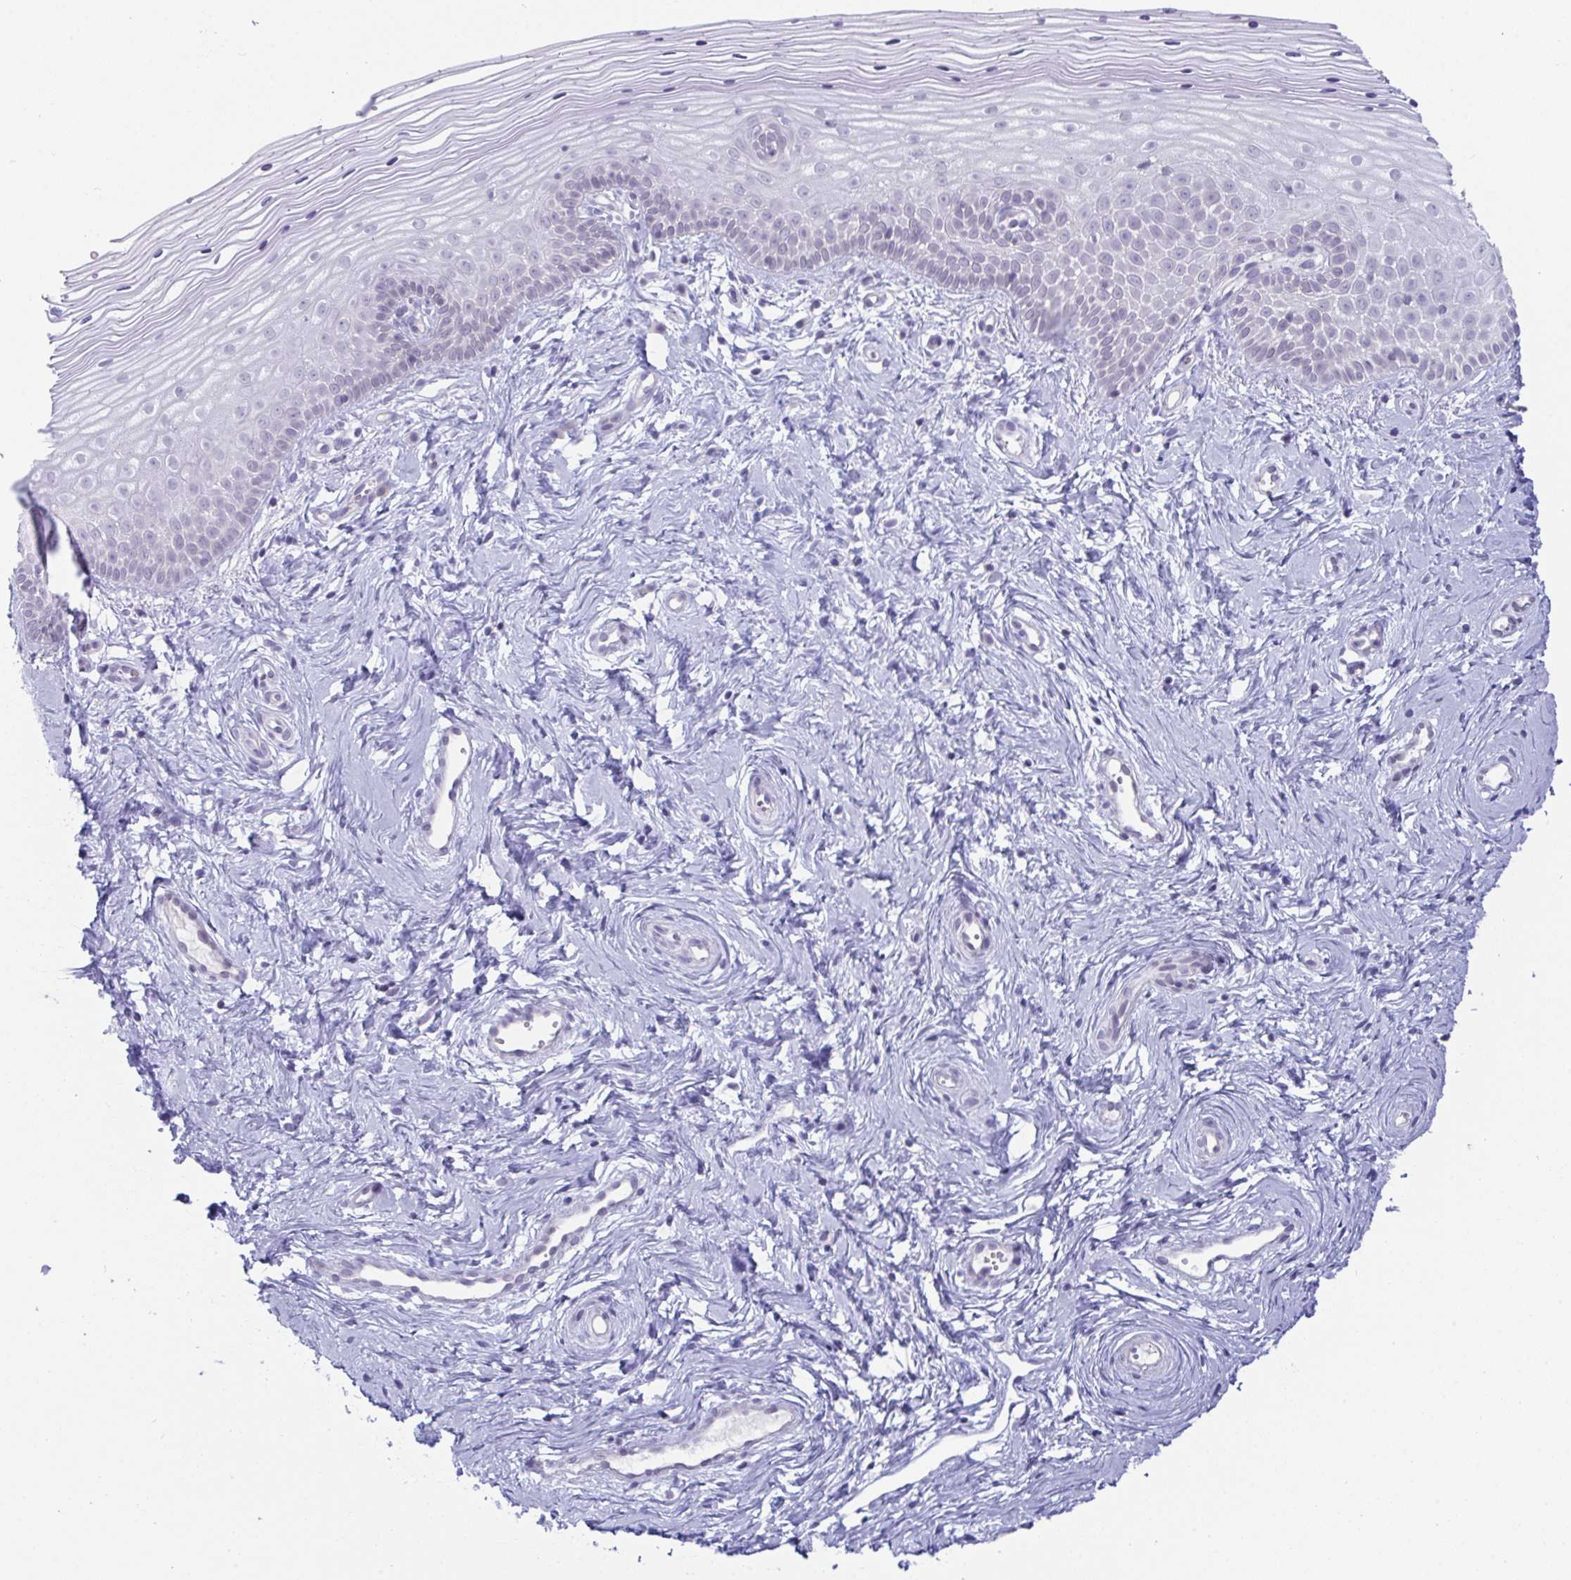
{"staining": {"intensity": "negative", "quantity": "none", "location": "none"}, "tissue": "vagina", "cell_type": "Squamous epithelial cells", "image_type": "normal", "snomed": [{"axis": "morphology", "description": "Normal tissue, NOS"}, {"axis": "topography", "description": "Vagina"}], "caption": "Human vagina stained for a protein using immunohistochemistry (IHC) shows no expression in squamous epithelial cells.", "gene": "BMAL2", "patient": {"sex": "female", "age": 38}}